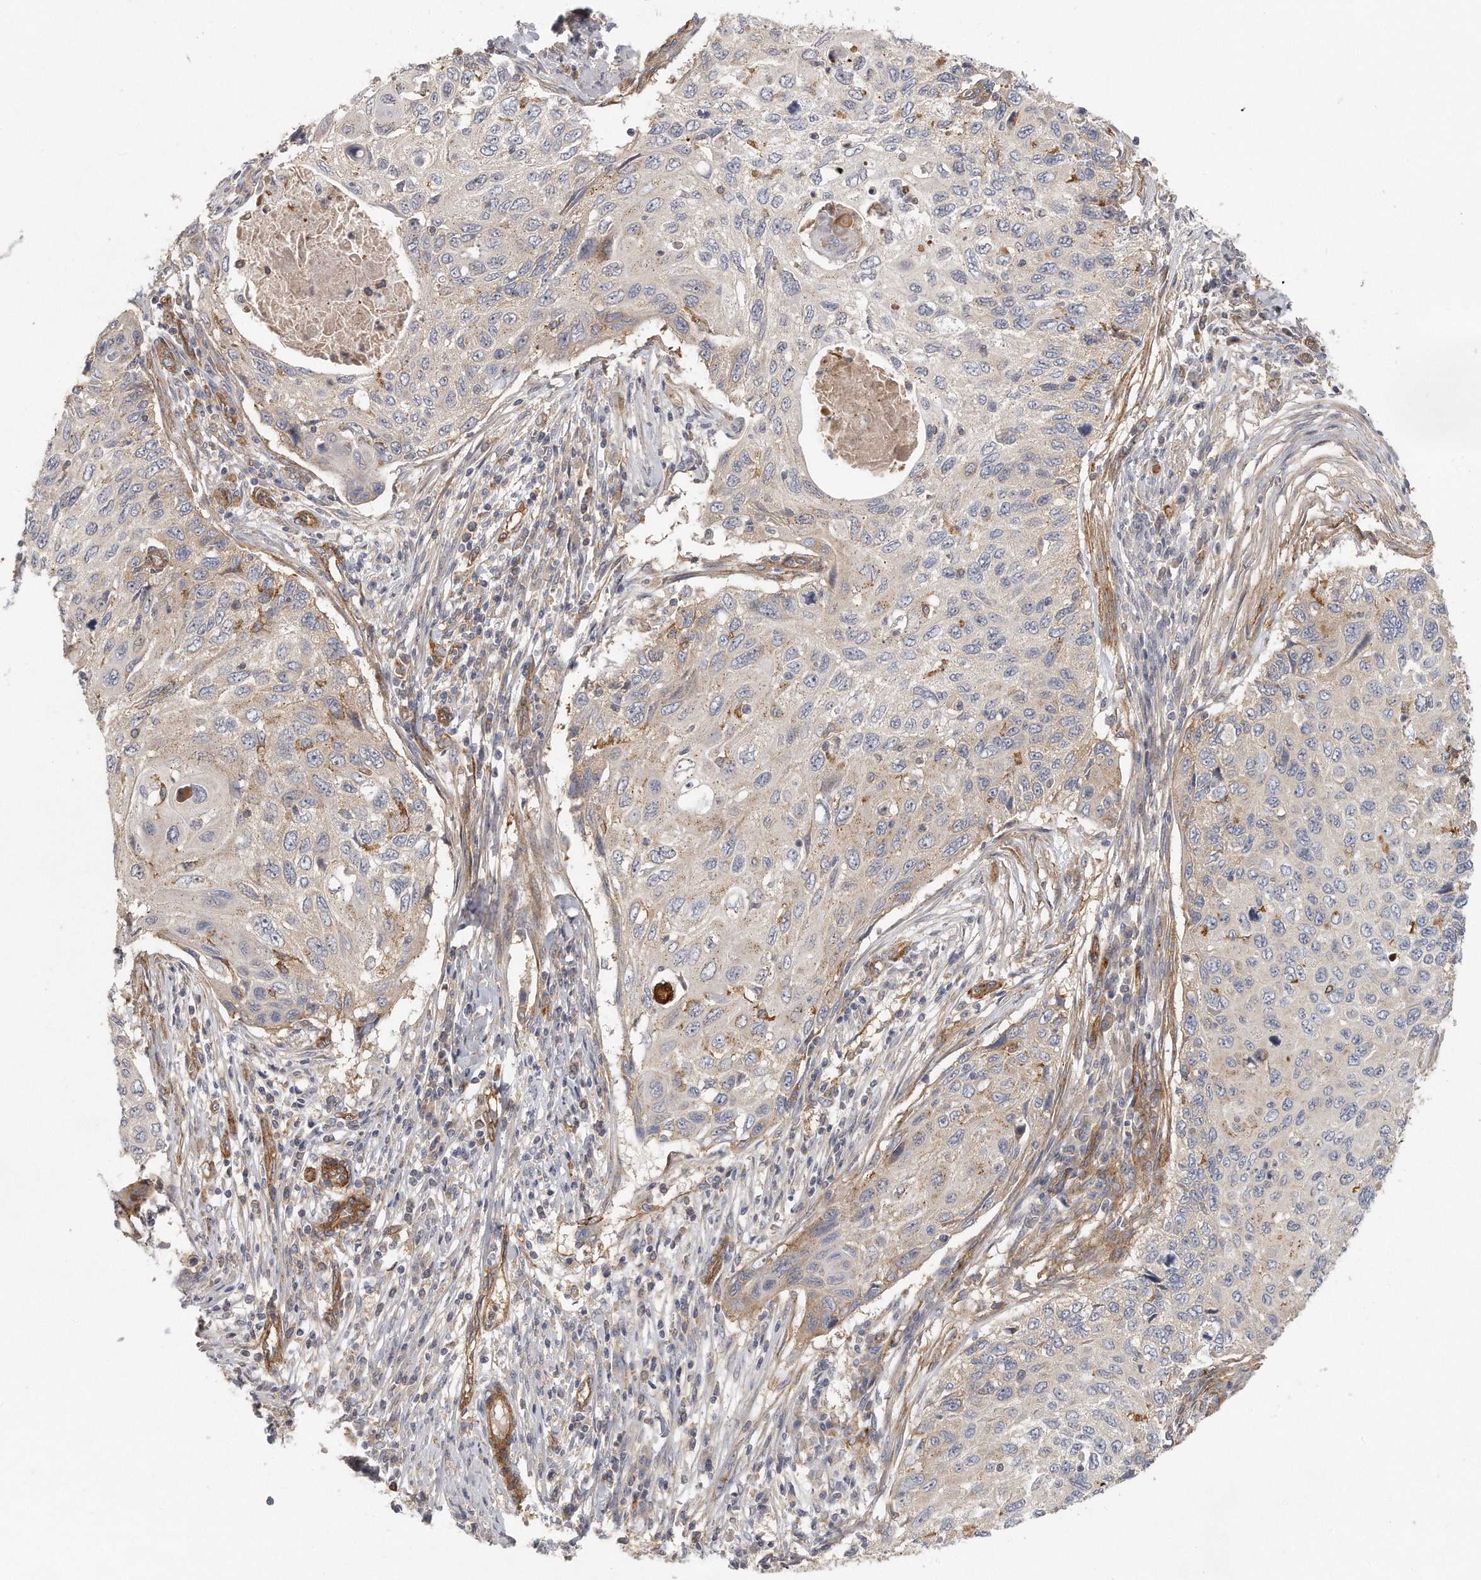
{"staining": {"intensity": "weak", "quantity": "25%-75%", "location": "cytoplasmic/membranous"}, "tissue": "cervical cancer", "cell_type": "Tumor cells", "image_type": "cancer", "snomed": [{"axis": "morphology", "description": "Squamous cell carcinoma, NOS"}, {"axis": "topography", "description": "Cervix"}], "caption": "The immunohistochemical stain shows weak cytoplasmic/membranous expression in tumor cells of cervical cancer tissue.", "gene": "MTERF4", "patient": {"sex": "female", "age": 70}}